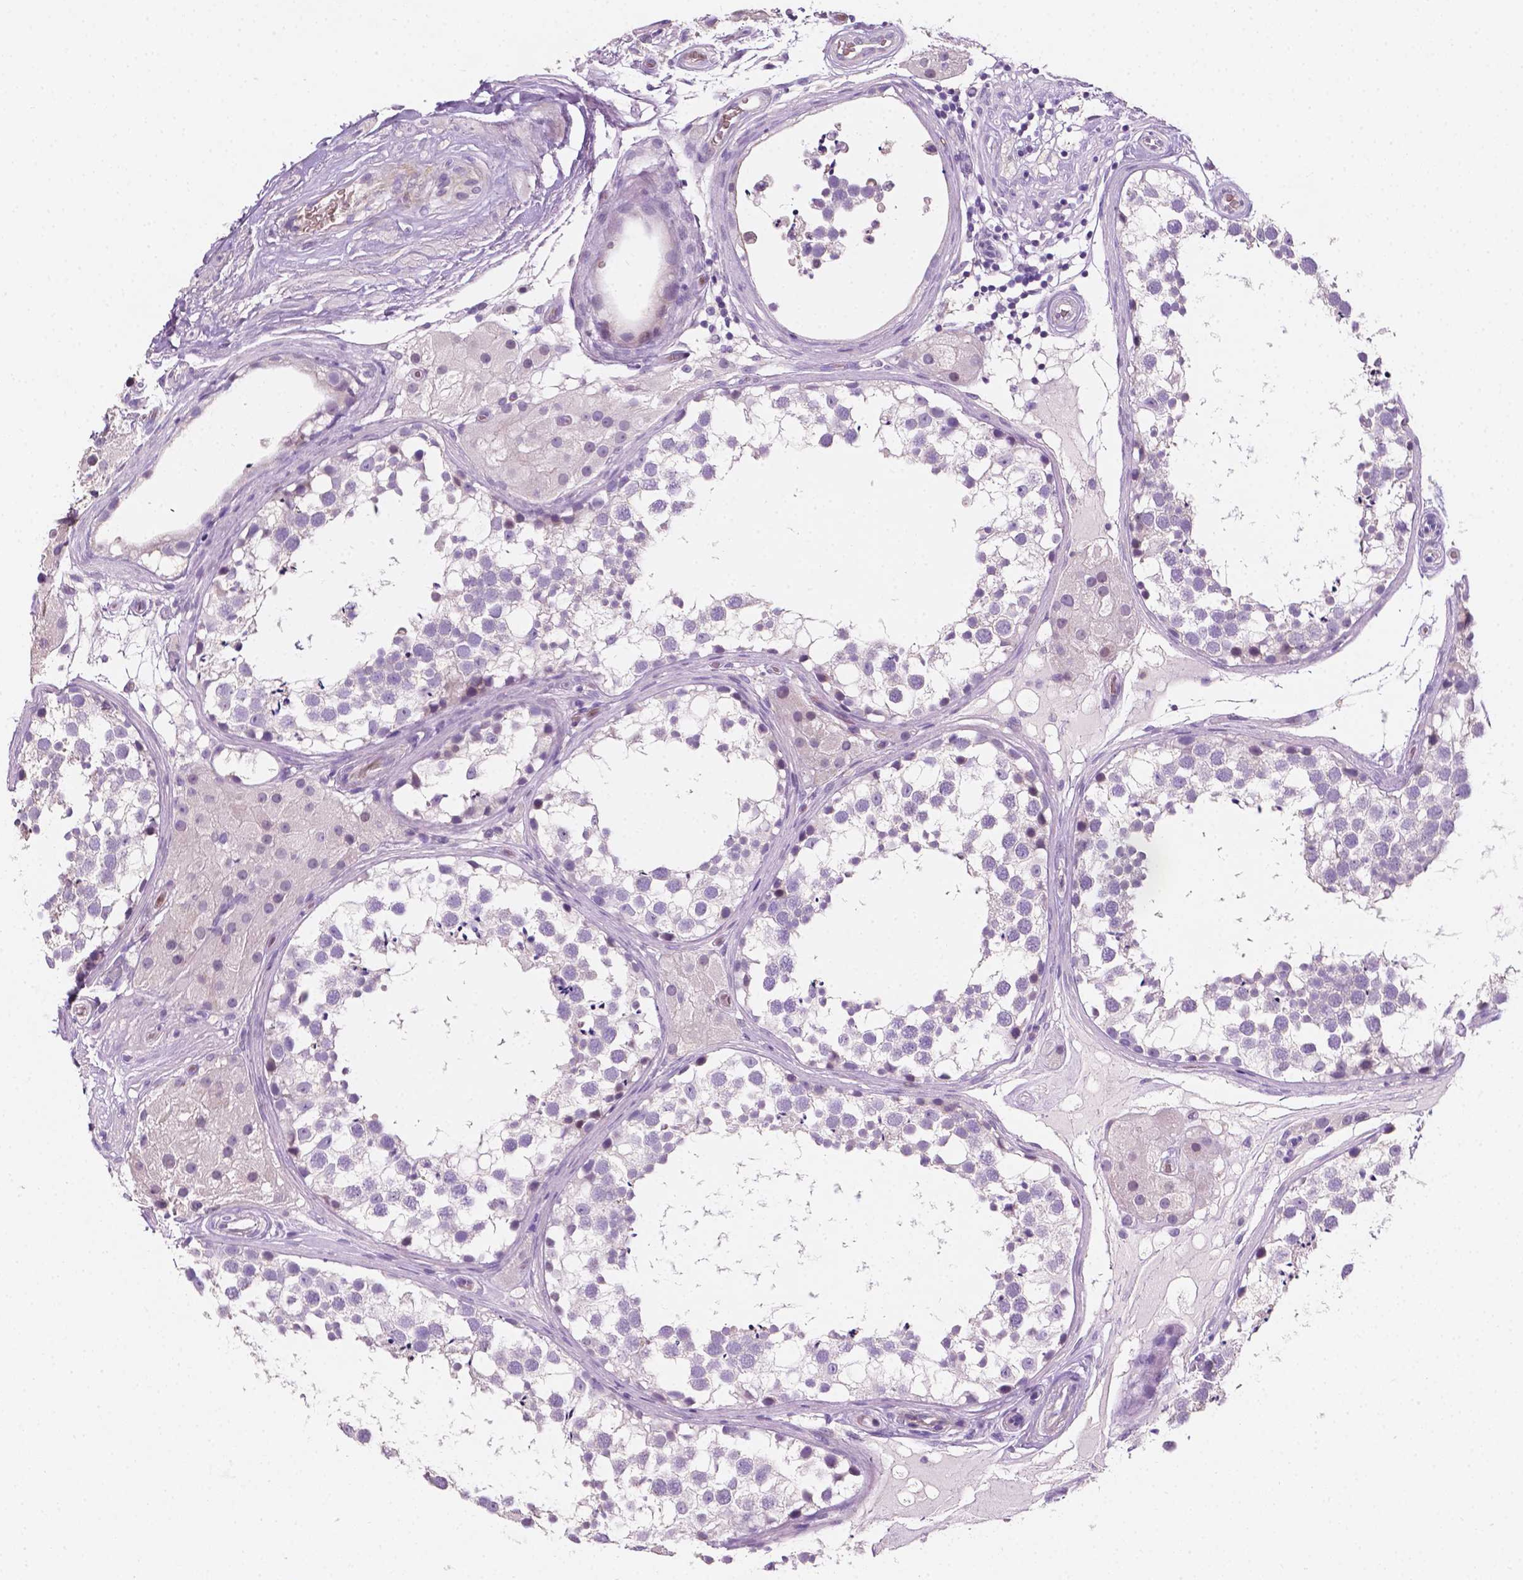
{"staining": {"intensity": "negative", "quantity": "none", "location": "none"}, "tissue": "testis", "cell_type": "Cells in seminiferous ducts", "image_type": "normal", "snomed": [{"axis": "morphology", "description": "Normal tissue, NOS"}, {"axis": "morphology", "description": "Seminoma, NOS"}, {"axis": "topography", "description": "Testis"}], "caption": "DAB immunohistochemical staining of benign human testis shows no significant staining in cells in seminiferous ducts.", "gene": "EGFR", "patient": {"sex": "male", "age": 65}}